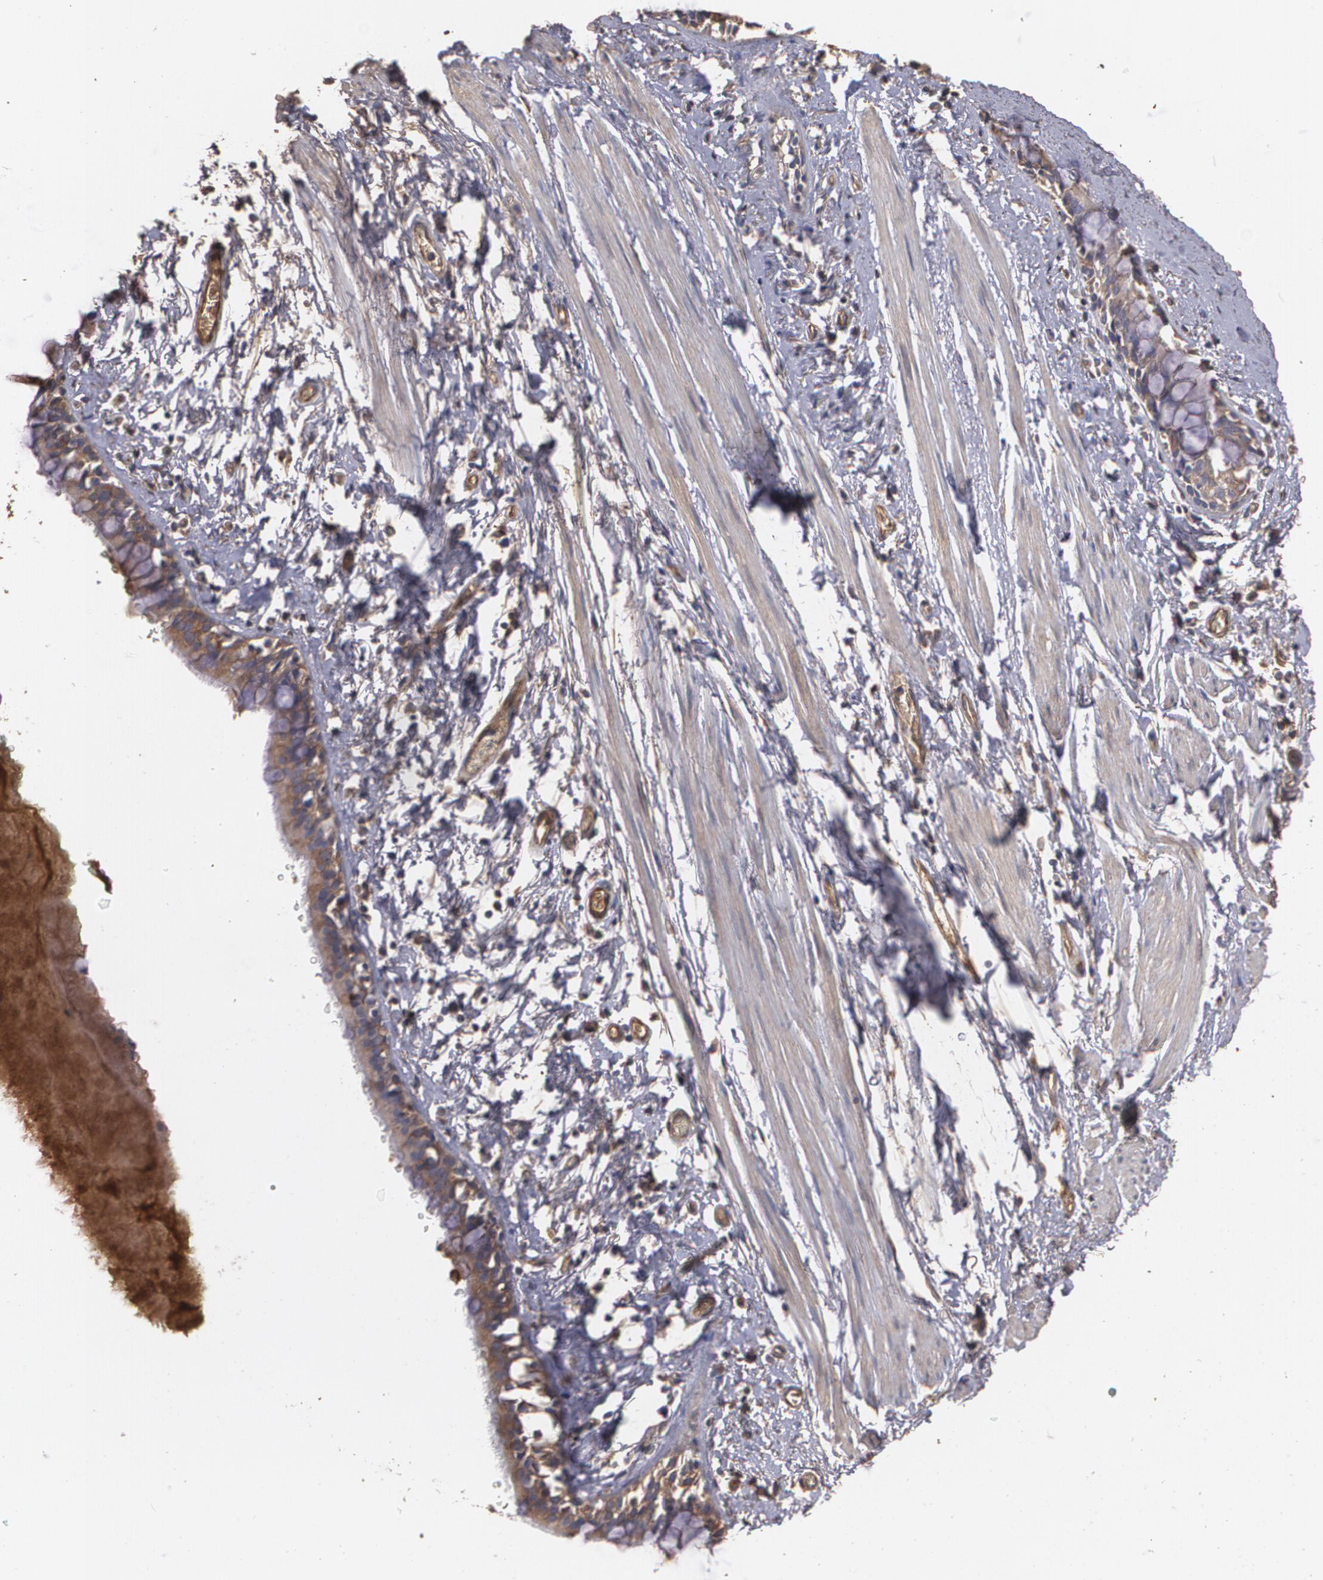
{"staining": {"intensity": "moderate", "quantity": ">75%", "location": "cytoplasmic/membranous"}, "tissue": "bronchus", "cell_type": "Respiratory epithelial cells", "image_type": "normal", "snomed": [{"axis": "morphology", "description": "Normal tissue, NOS"}, {"axis": "topography", "description": "Lymph node of abdomen"}, {"axis": "topography", "description": "Lymph node of pelvis"}], "caption": "Approximately >75% of respiratory epithelial cells in normal bronchus exhibit moderate cytoplasmic/membranous protein expression as visualized by brown immunohistochemical staining.", "gene": "PON1", "patient": {"sex": "female", "age": 65}}